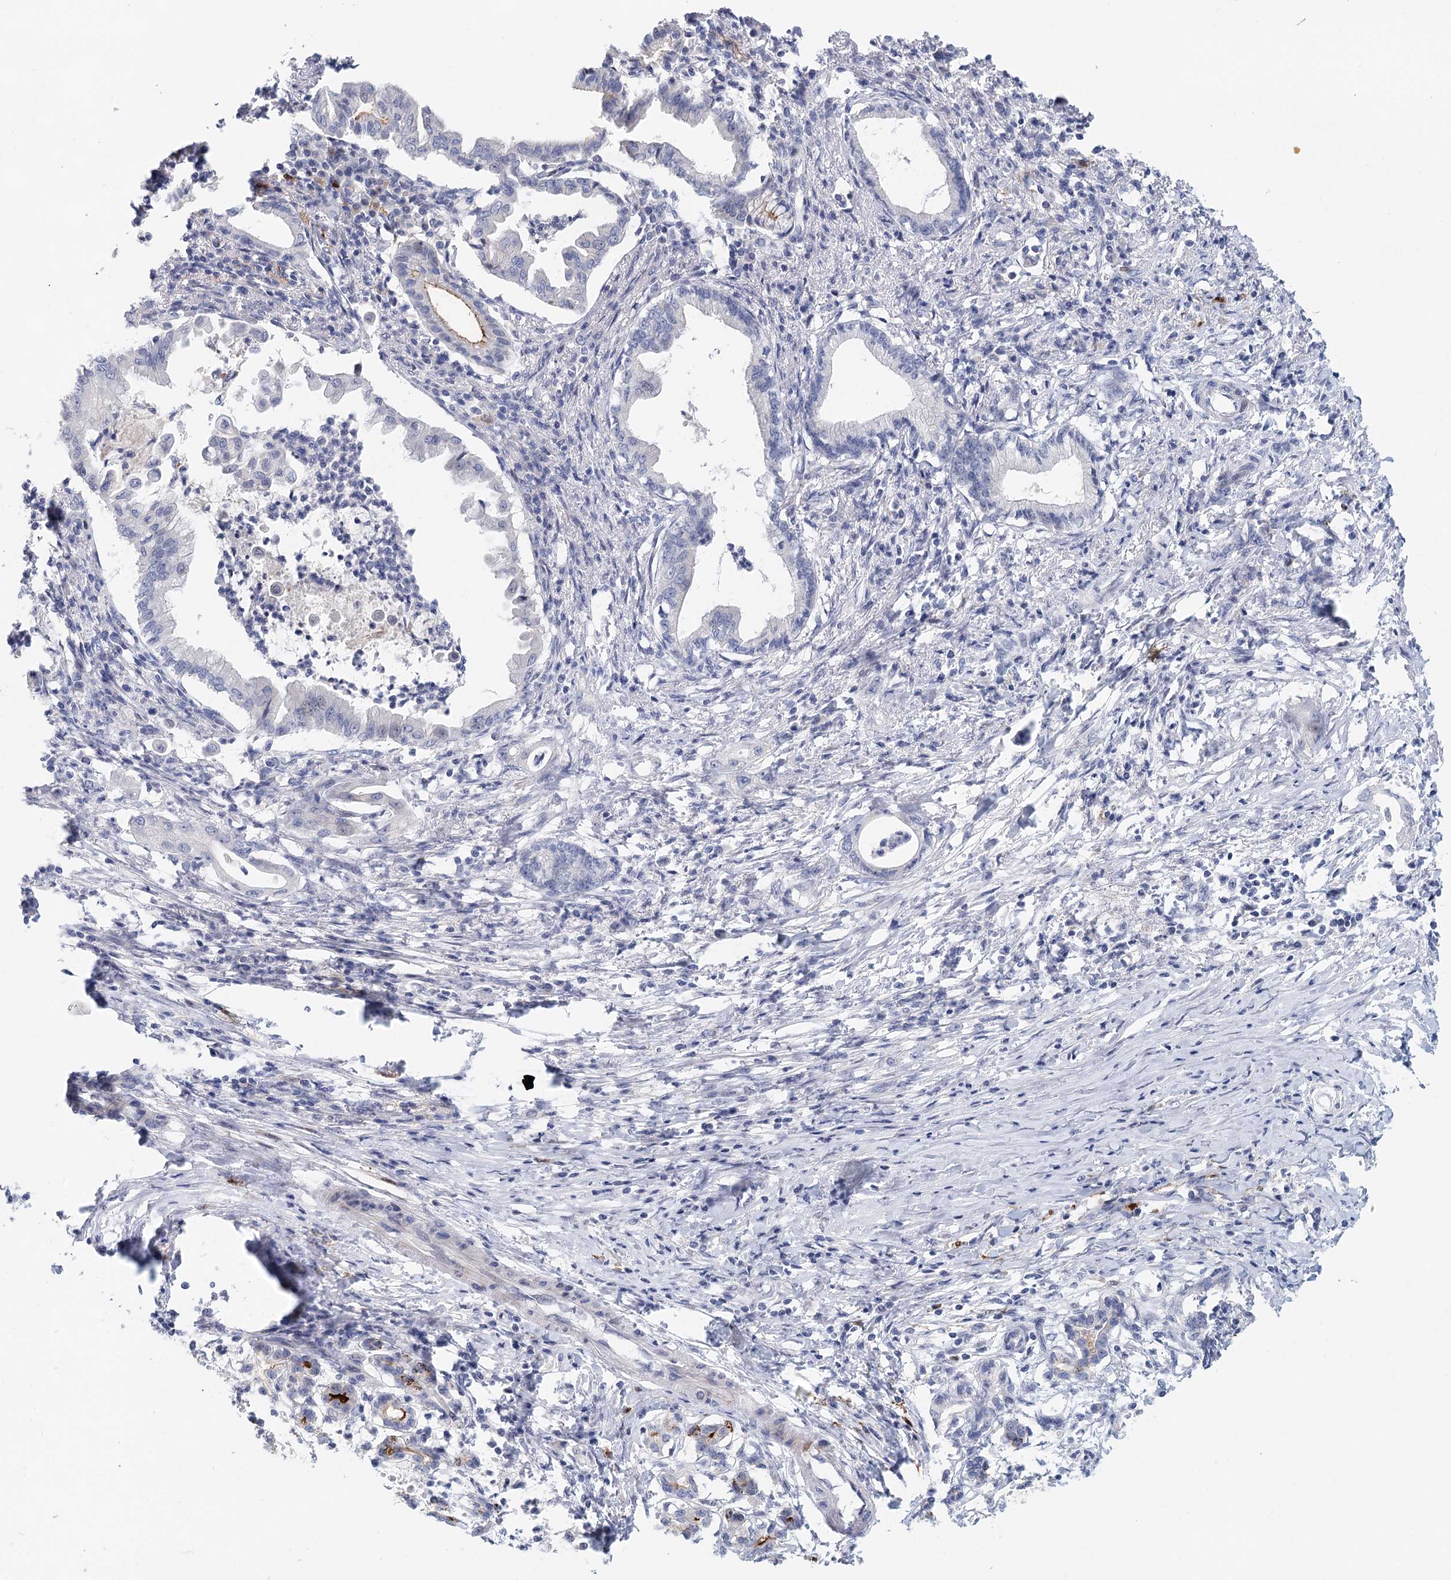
{"staining": {"intensity": "negative", "quantity": "none", "location": "none"}, "tissue": "pancreatic cancer", "cell_type": "Tumor cells", "image_type": "cancer", "snomed": [{"axis": "morphology", "description": "Adenocarcinoma, NOS"}, {"axis": "topography", "description": "Pancreas"}], "caption": "This histopathology image is of pancreatic adenocarcinoma stained with immunohistochemistry (IHC) to label a protein in brown with the nuclei are counter-stained blue. There is no staining in tumor cells.", "gene": "SLC19A3", "patient": {"sex": "female", "age": 55}}